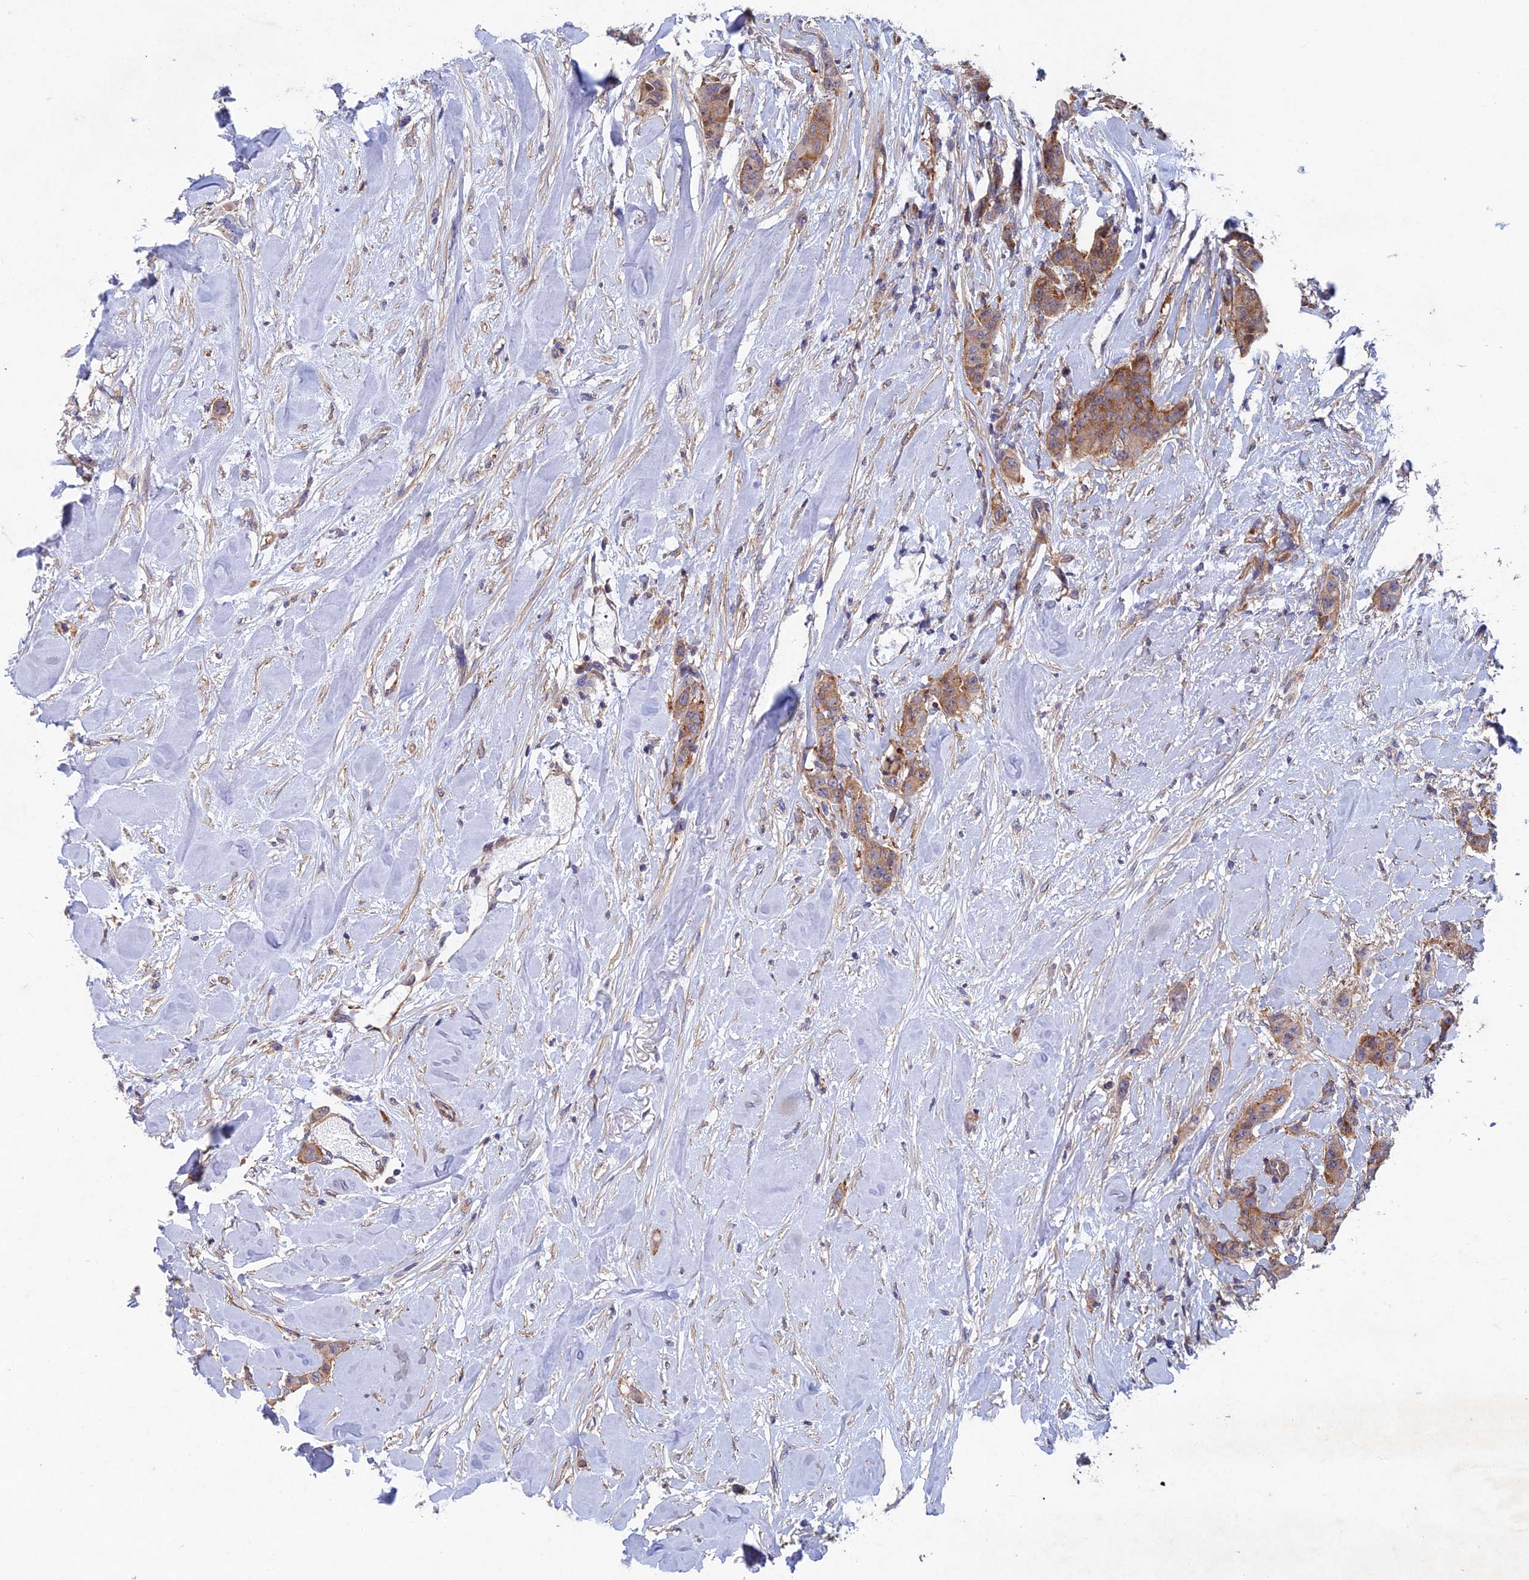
{"staining": {"intensity": "moderate", "quantity": ">75%", "location": "cytoplasmic/membranous"}, "tissue": "breast cancer", "cell_type": "Tumor cells", "image_type": "cancer", "snomed": [{"axis": "morphology", "description": "Duct carcinoma"}, {"axis": "topography", "description": "Breast"}], "caption": "Breast cancer stained with a protein marker exhibits moderate staining in tumor cells.", "gene": "NCAPG", "patient": {"sex": "female", "age": 40}}